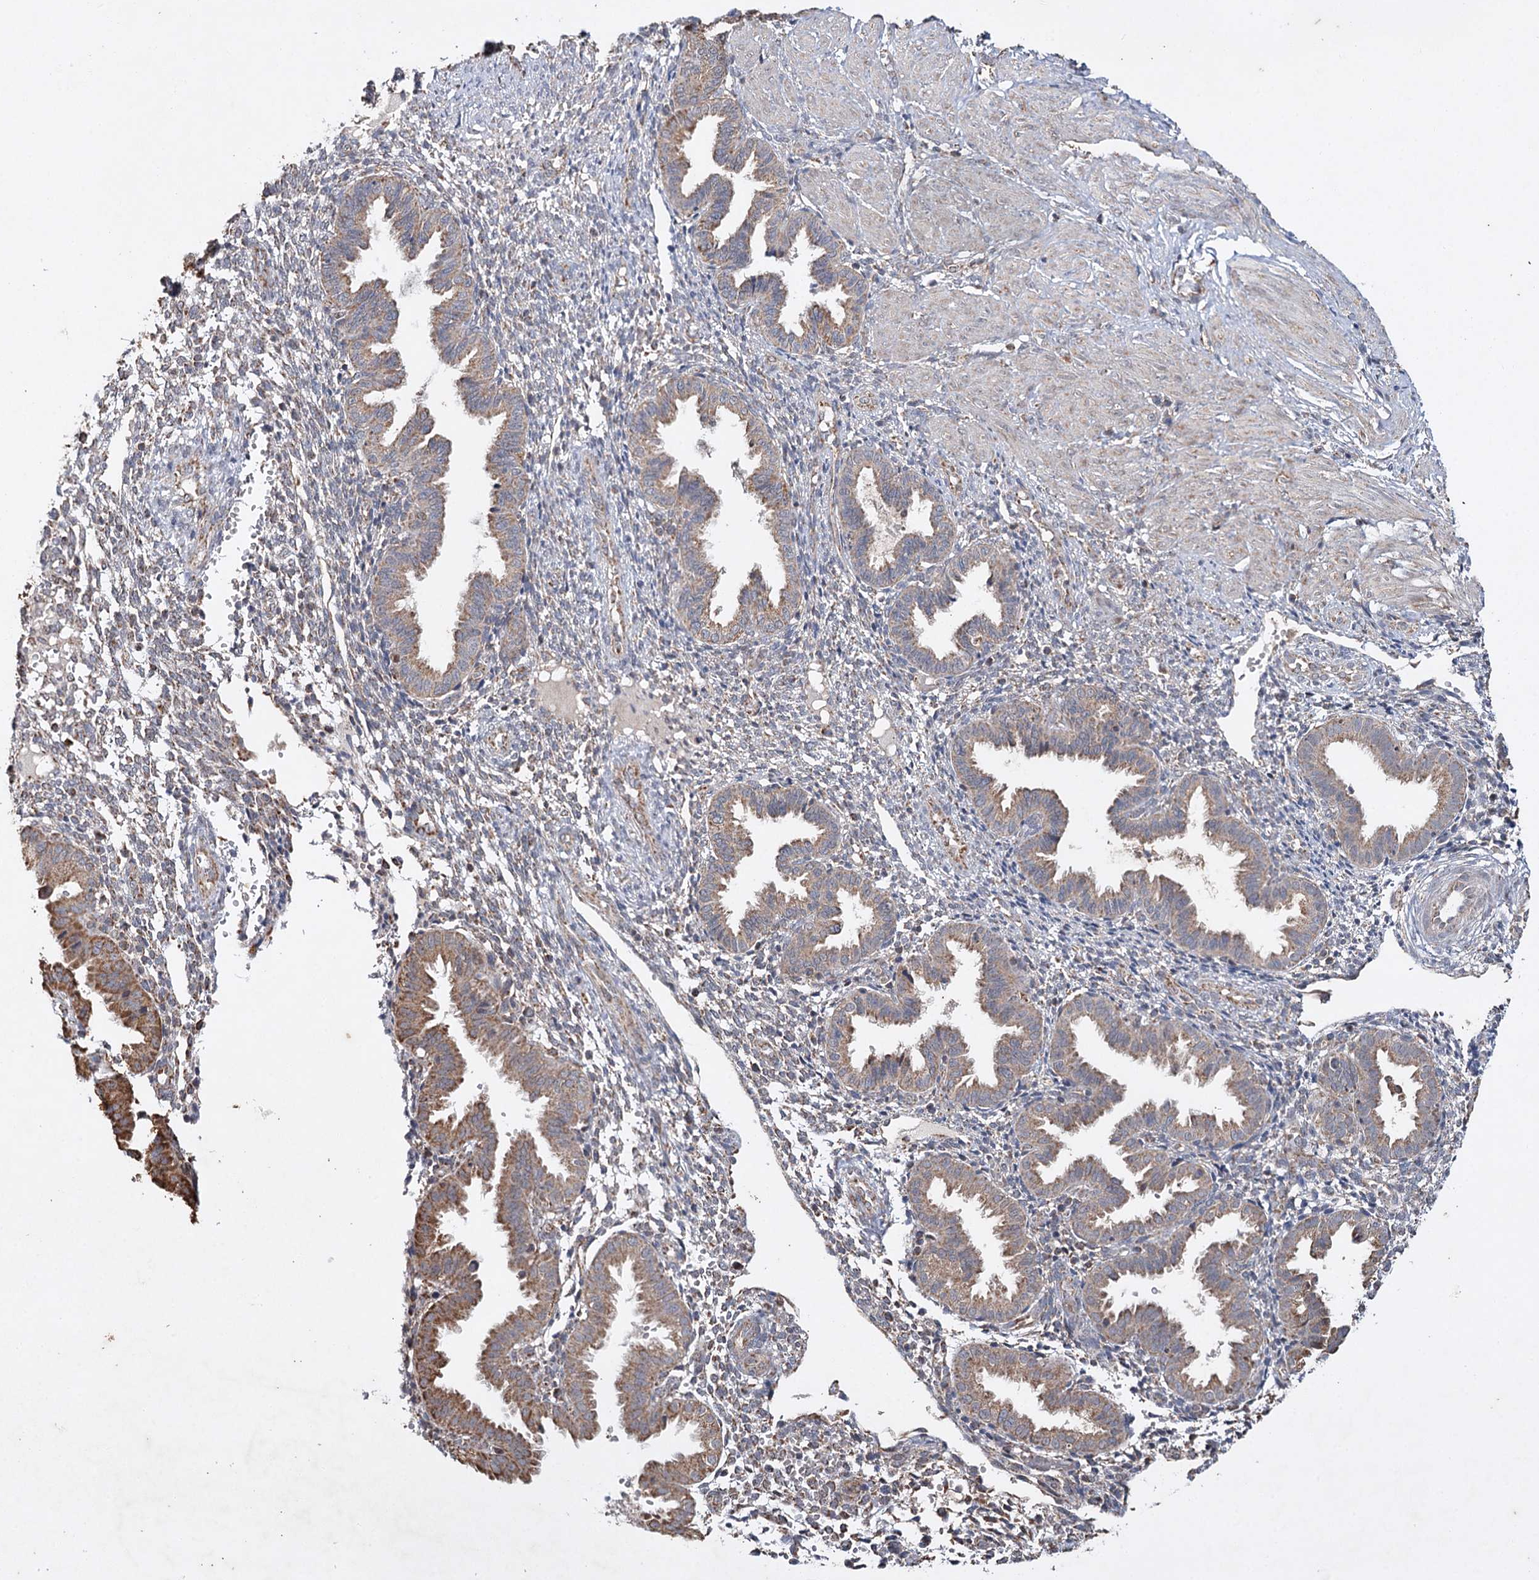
{"staining": {"intensity": "moderate", "quantity": "<25%", "location": "cytoplasmic/membranous"}, "tissue": "endometrium", "cell_type": "Cells in endometrial stroma", "image_type": "normal", "snomed": [{"axis": "morphology", "description": "Normal tissue, NOS"}, {"axis": "topography", "description": "Endometrium"}], "caption": "Immunohistochemical staining of normal human endometrium reveals moderate cytoplasmic/membranous protein expression in about <25% of cells in endometrial stroma. (brown staining indicates protein expression, while blue staining denotes nuclei).", "gene": "PIK3CB", "patient": {"sex": "female", "age": 33}}